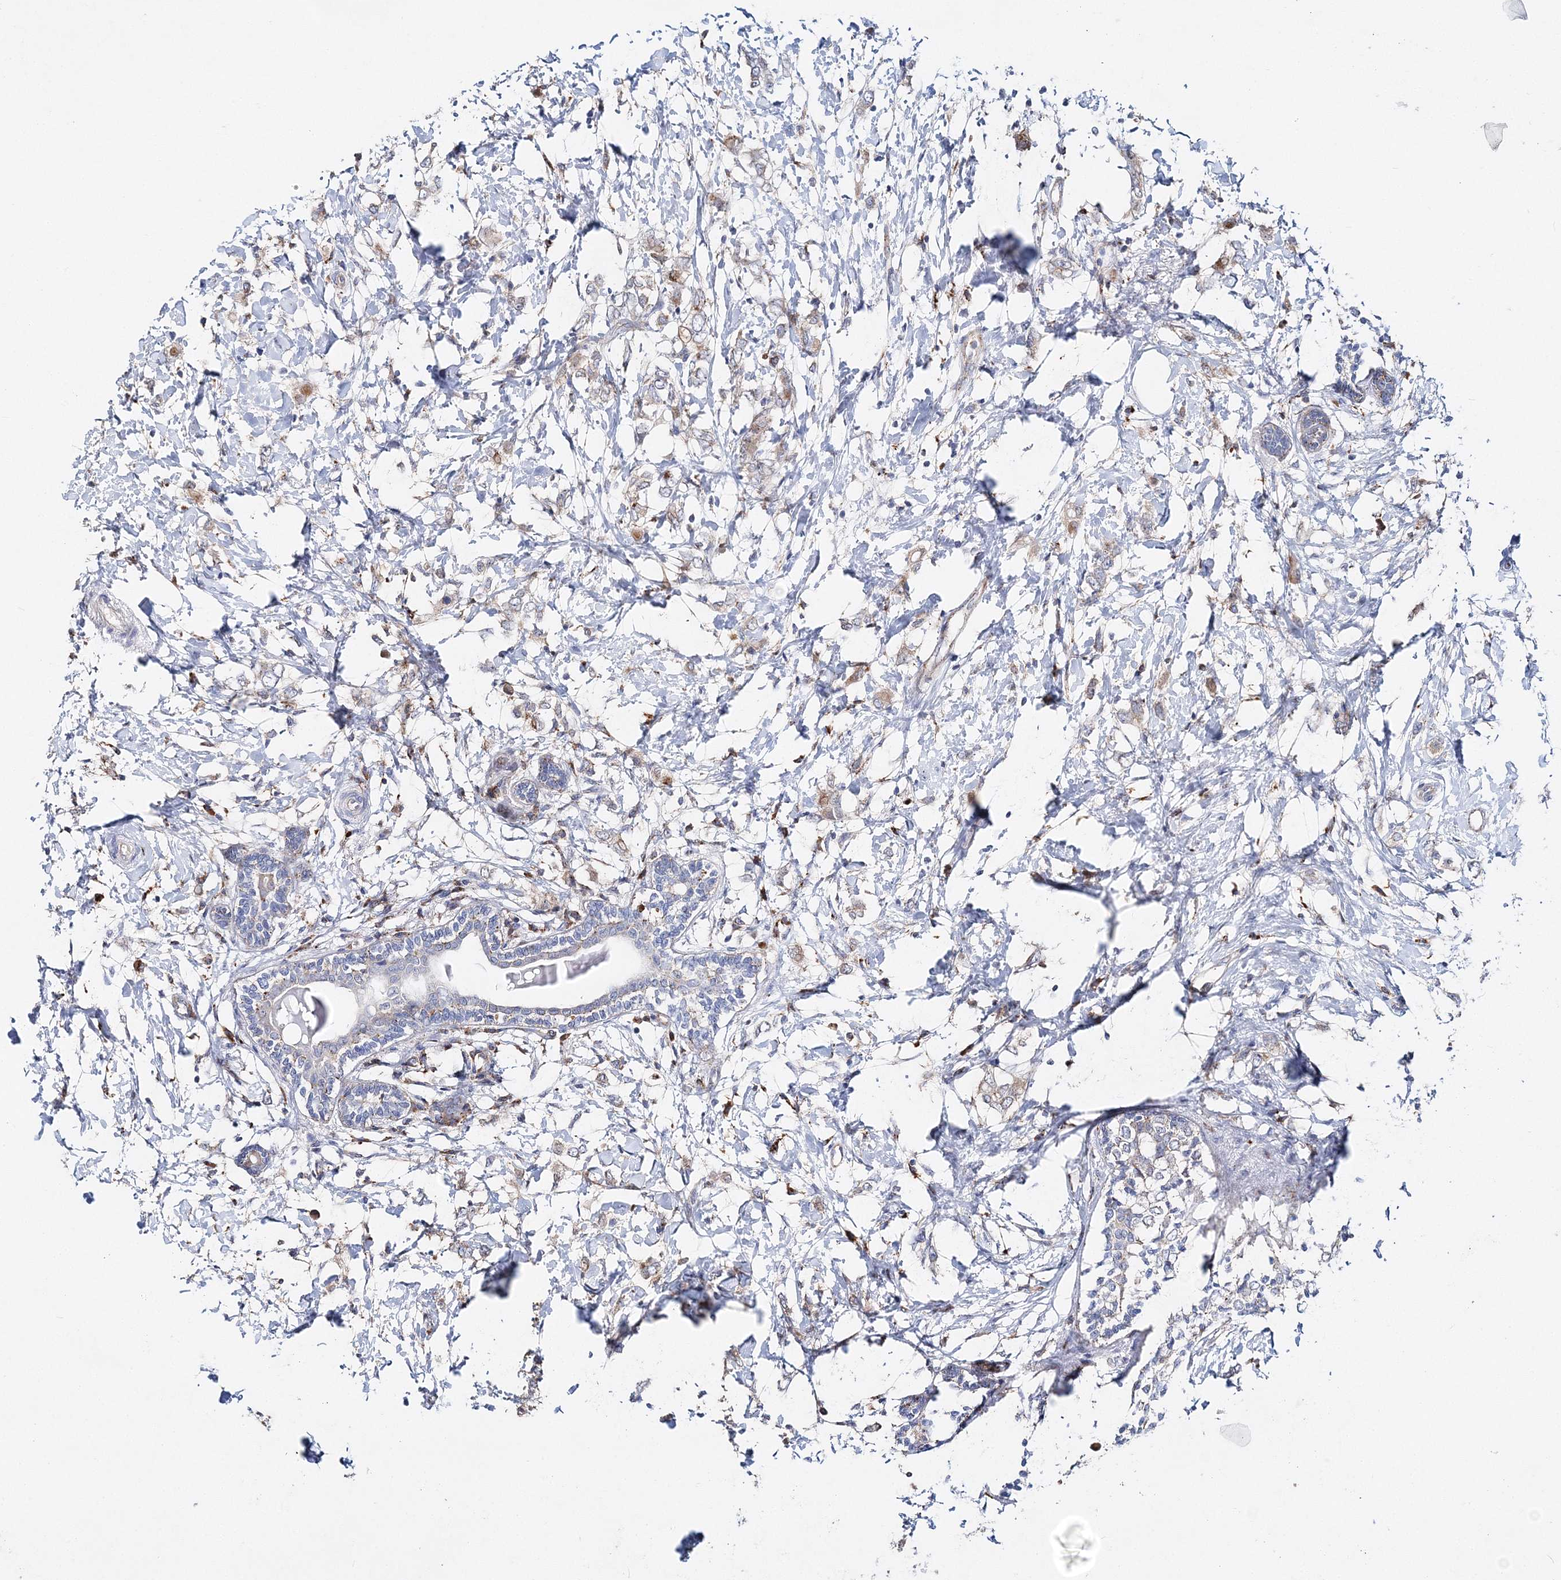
{"staining": {"intensity": "weak", "quantity": "25%-75%", "location": "cytoplasmic/membranous"}, "tissue": "breast cancer", "cell_type": "Tumor cells", "image_type": "cancer", "snomed": [{"axis": "morphology", "description": "Normal tissue, NOS"}, {"axis": "morphology", "description": "Lobular carcinoma"}, {"axis": "topography", "description": "Breast"}], "caption": "Breast lobular carcinoma tissue reveals weak cytoplasmic/membranous expression in about 25%-75% of tumor cells", "gene": "C3orf38", "patient": {"sex": "female", "age": 47}}